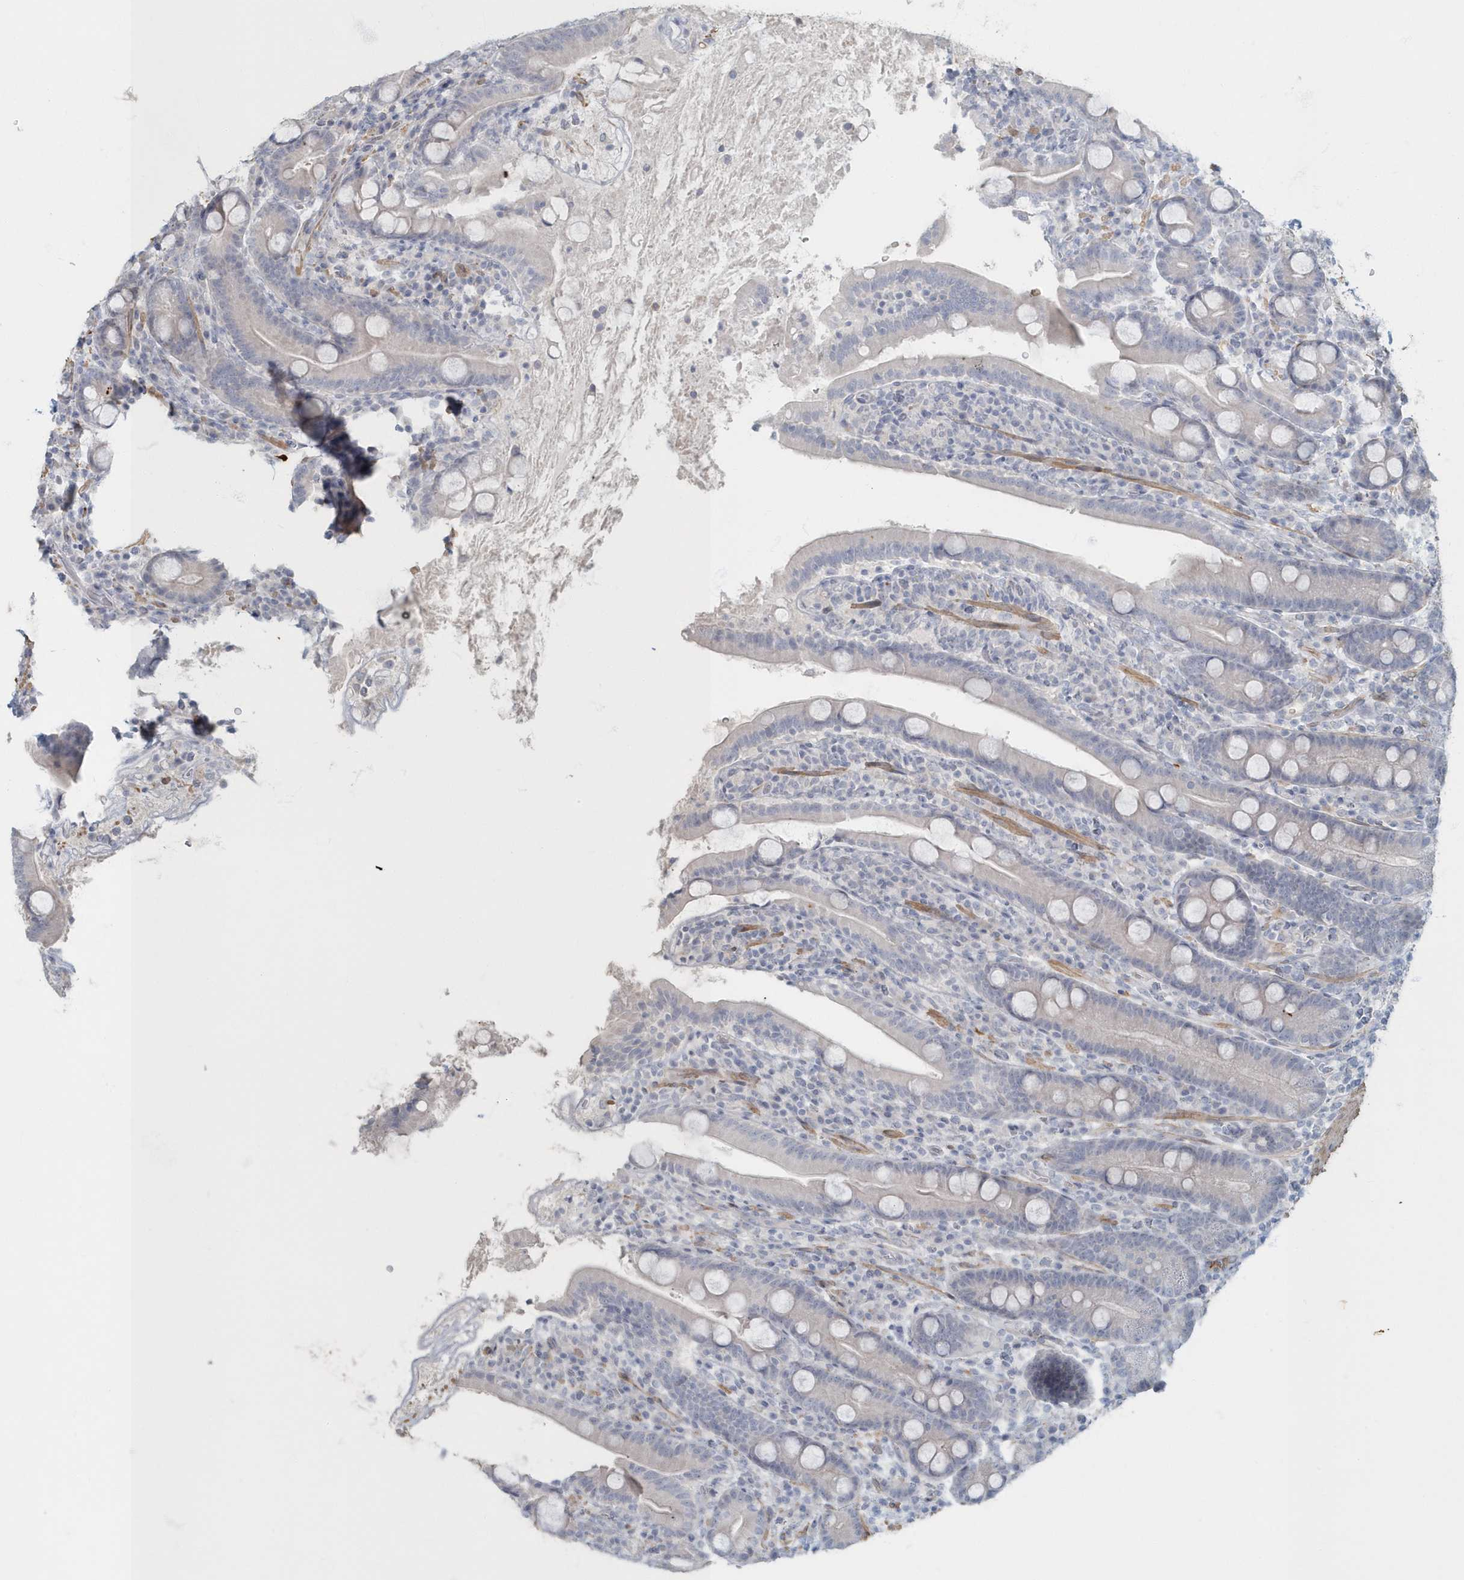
{"staining": {"intensity": "negative", "quantity": "none", "location": "none"}, "tissue": "duodenum", "cell_type": "Glandular cells", "image_type": "normal", "snomed": [{"axis": "morphology", "description": "Normal tissue, NOS"}, {"axis": "topography", "description": "Duodenum"}], "caption": "Glandular cells are negative for protein expression in benign human duodenum. (Stains: DAB (3,3'-diaminobenzidine) immunohistochemistry with hematoxylin counter stain, Microscopy: brightfield microscopy at high magnification).", "gene": "MYOT", "patient": {"sex": "male", "age": 35}}